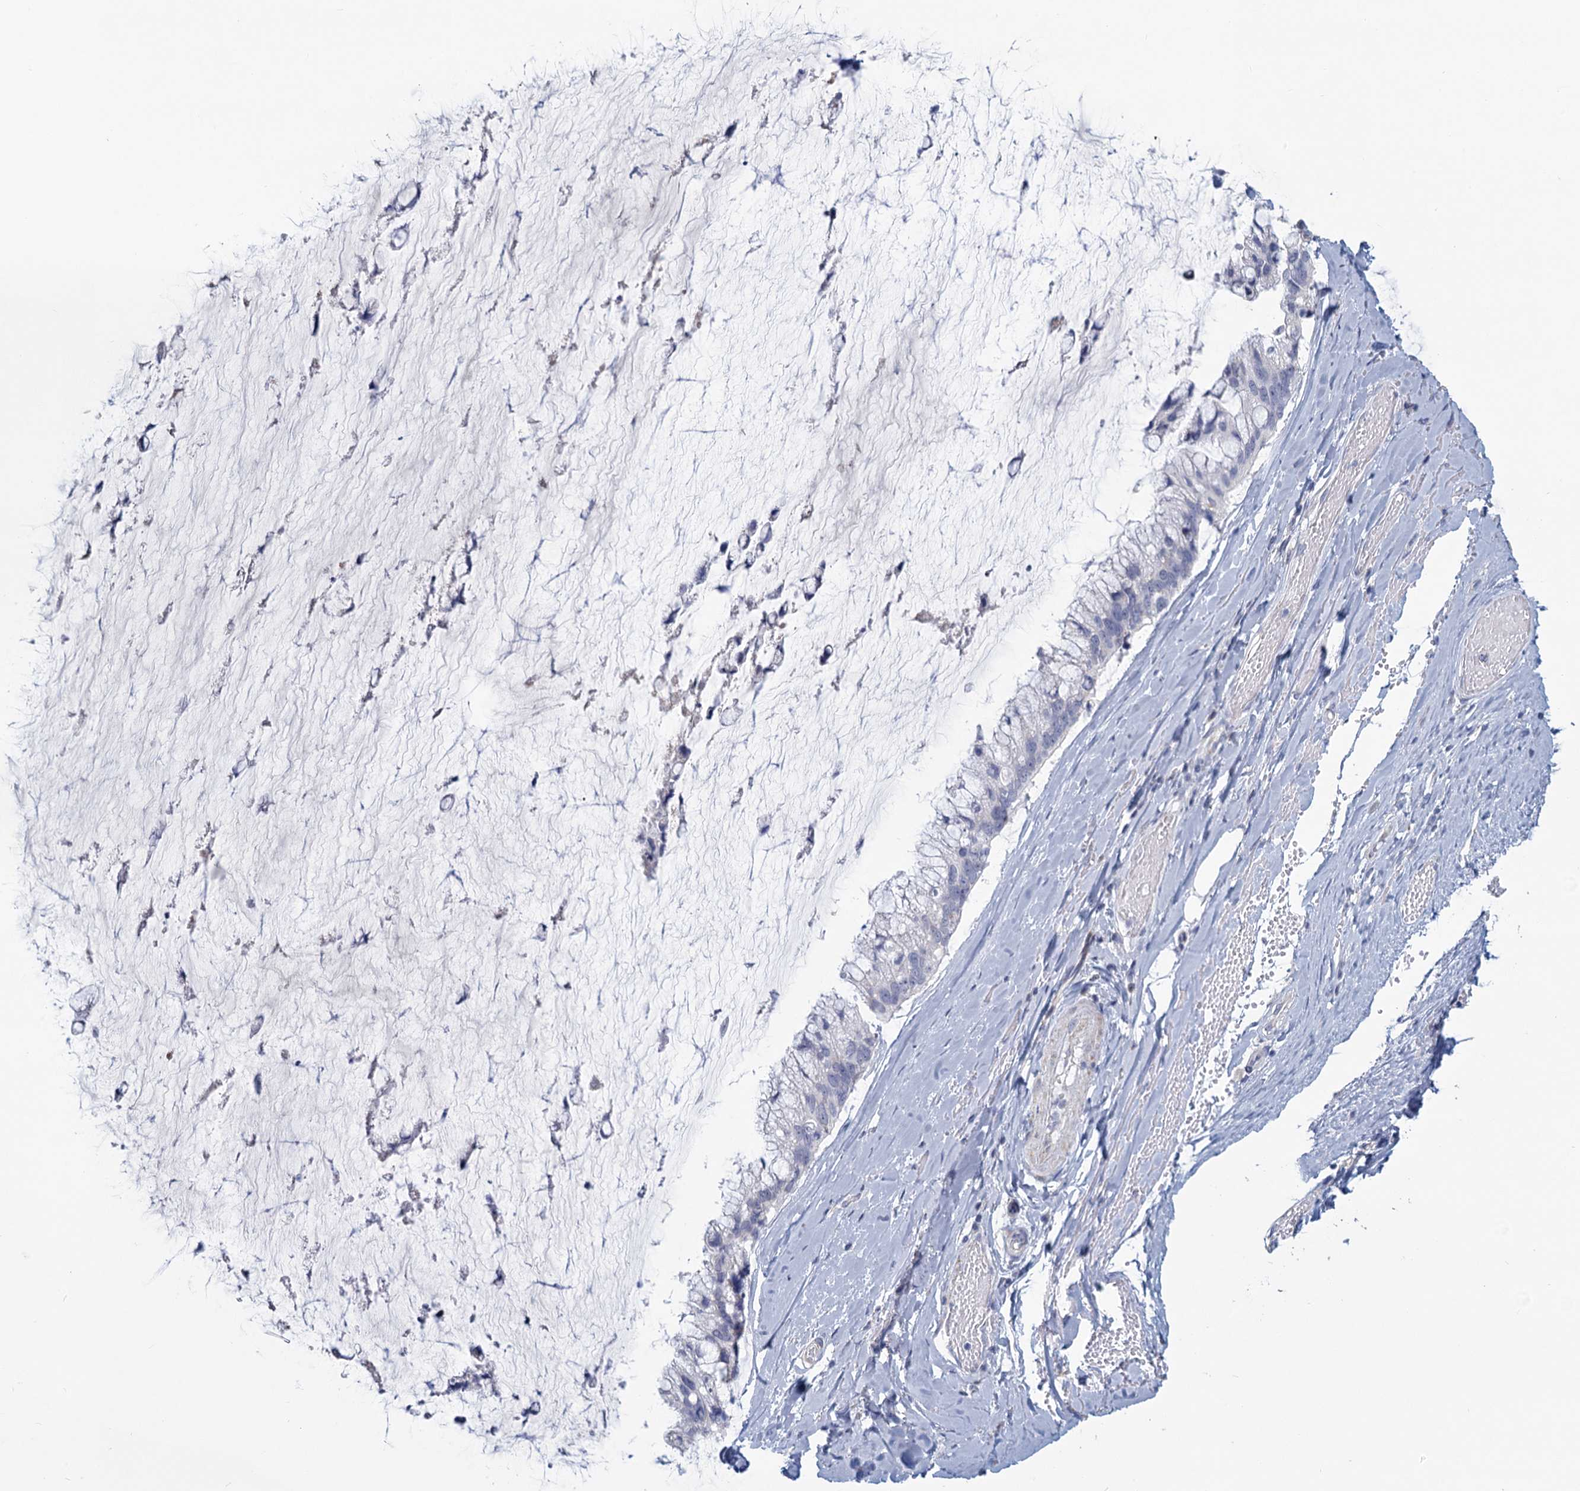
{"staining": {"intensity": "negative", "quantity": "none", "location": "none"}, "tissue": "ovarian cancer", "cell_type": "Tumor cells", "image_type": "cancer", "snomed": [{"axis": "morphology", "description": "Cystadenocarcinoma, mucinous, NOS"}, {"axis": "topography", "description": "Ovary"}], "caption": "Tumor cells are negative for brown protein staining in ovarian cancer (mucinous cystadenocarcinoma).", "gene": "NDUFC2", "patient": {"sex": "female", "age": 39}}